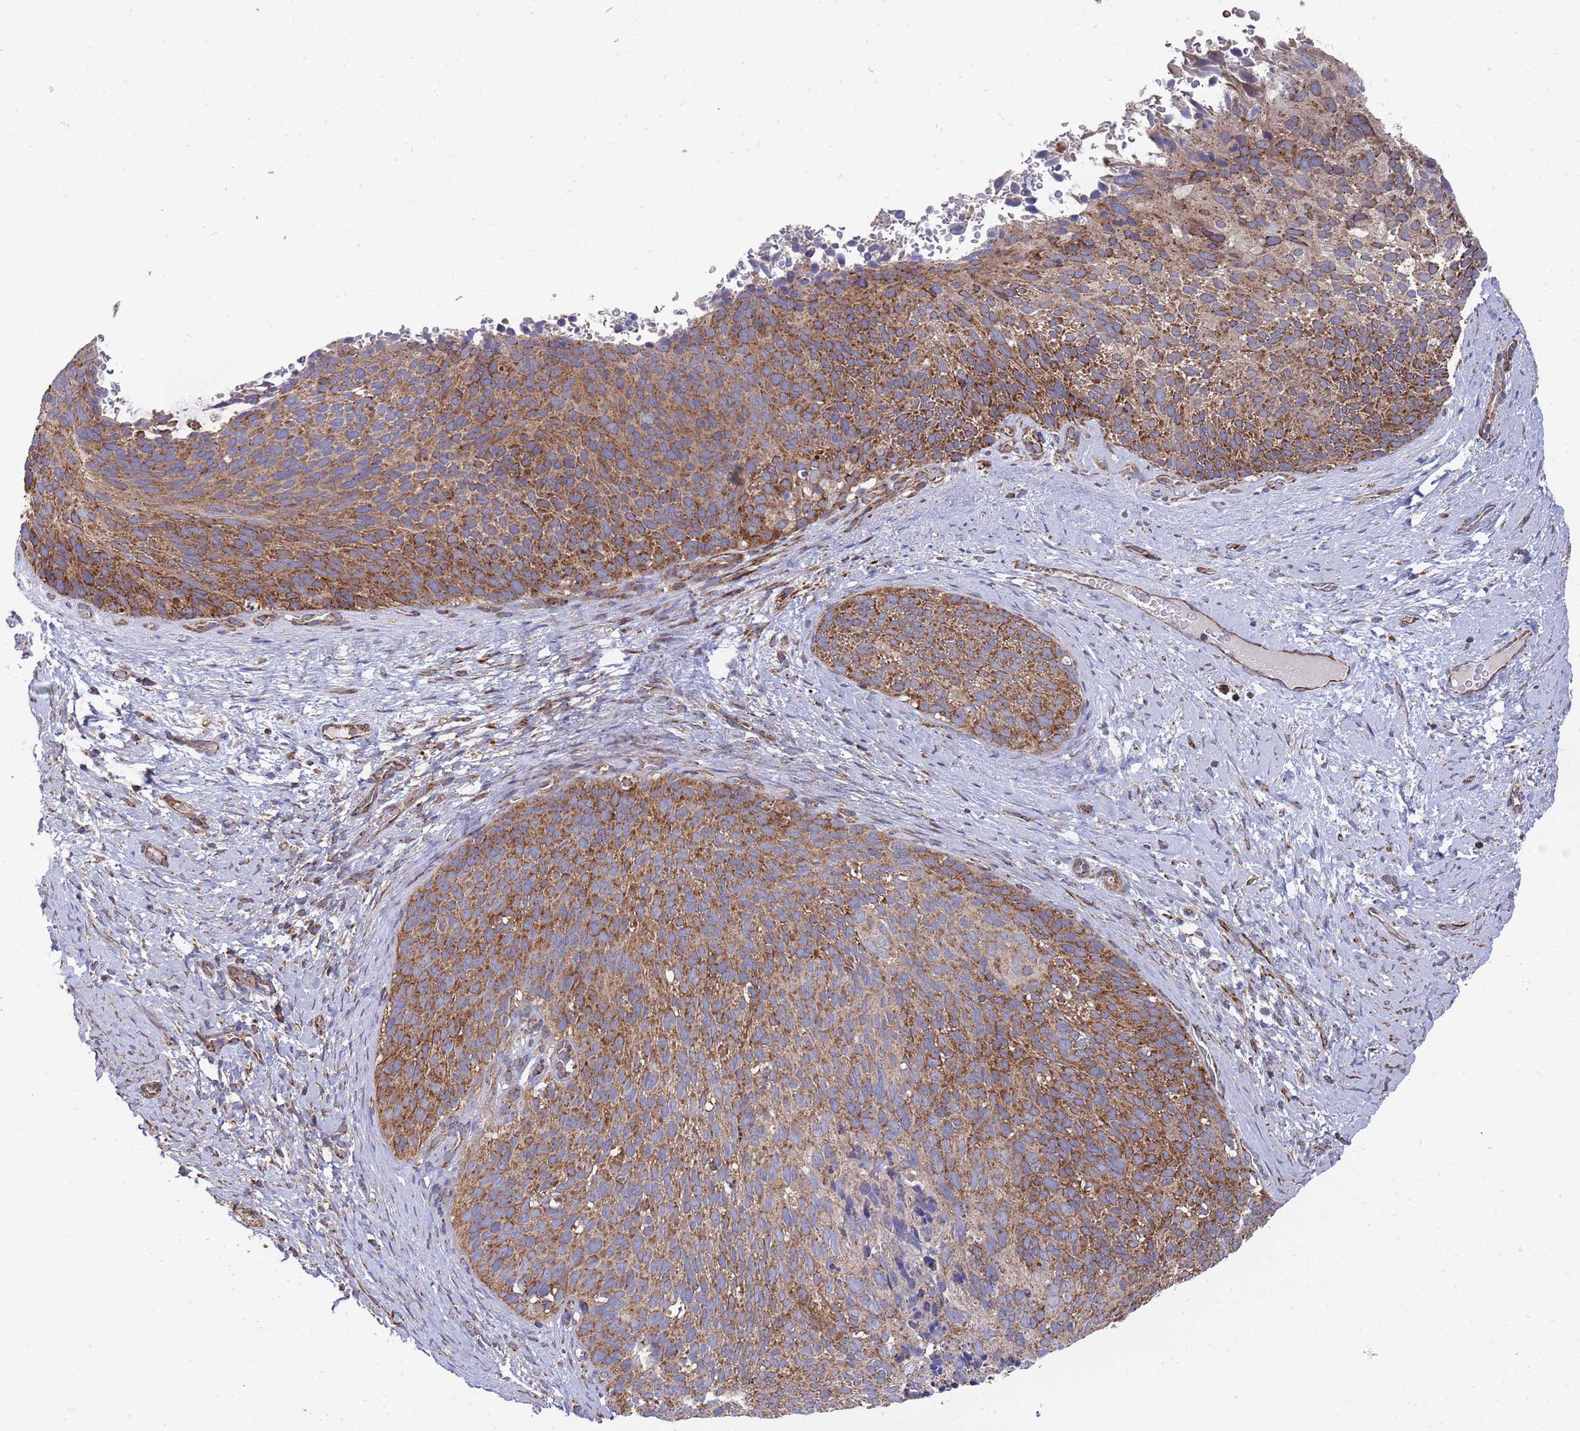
{"staining": {"intensity": "moderate", "quantity": ">75%", "location": "cytoplasmic/membranous"}, "tissue": "cervical cancer", "cell_type": "Tumor cells", "image_type": "cancer", "snomed": [{"axis": "morphology", "description": "Squamous cell carcinoma, NOS"}, {"axis": "topography", "description": "Cervix"}], "caption": "Protein staining of cervical squamous cell carcinoma tissue demonstrates moderate cytoplasmic/membranous expression in about >75% of tumor cells.", "gene": "WDFY3", "patient": {"sex": "female", "age": 80}}